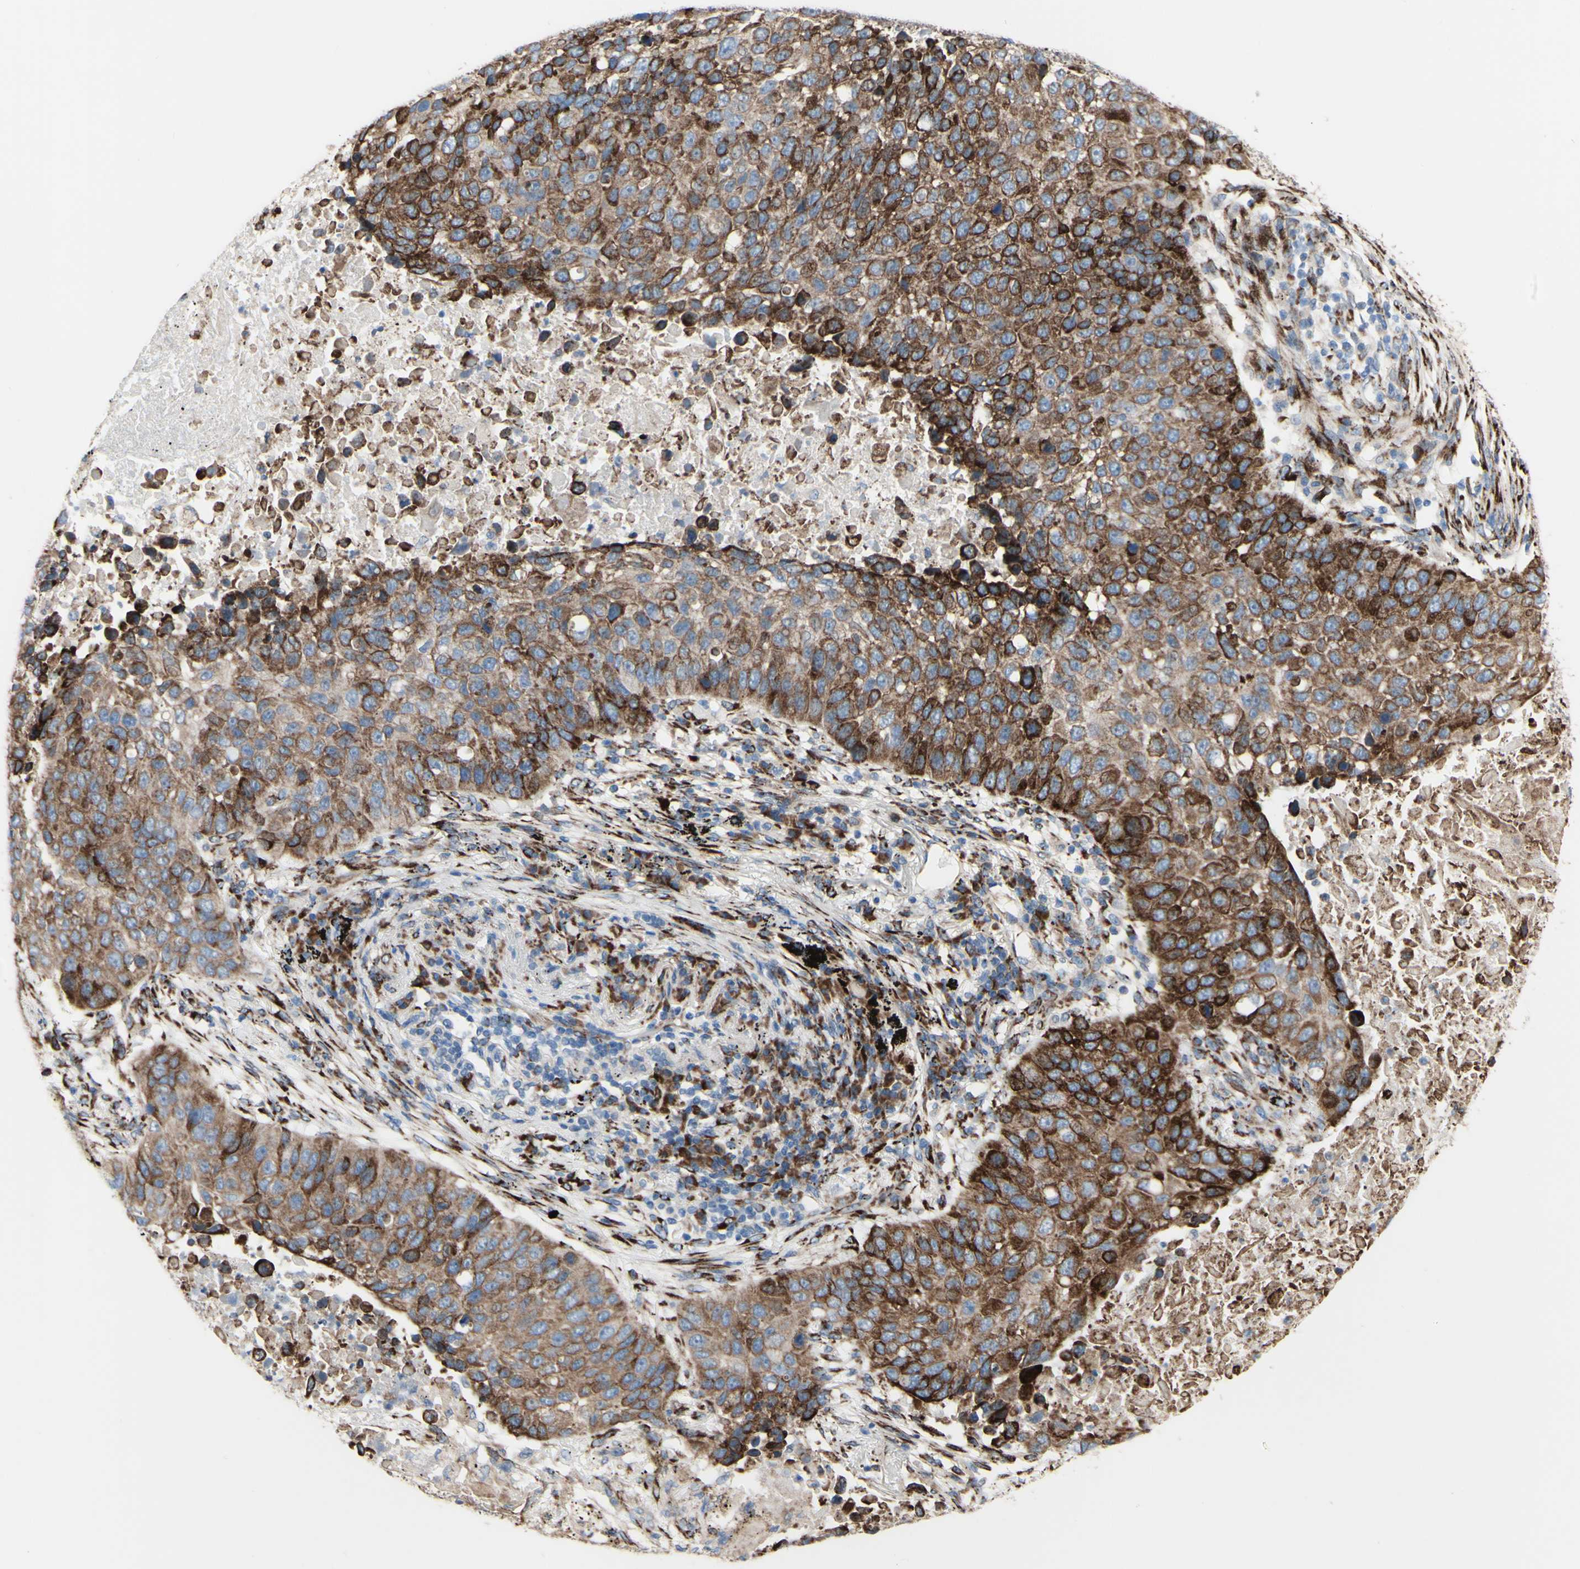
{"staining": {"intensity": "strong", "quantity": ">75%", "location": "cytoplasmic/membranous"}, "tissue": "lung cancer", "cell_type": "Tumor cells", "image_type": "cancer", "snomed": [{"axis": "morphology", "description": "Squamous cell carcinoma, NOS"}, {"axis": "topography", "description": "Lung"}], "caption": "Immunohistochemistry (IHC) histopathology image of neoplastic tissue: lung squamous cell carcinoma stained using immunohistochemistry (IHC) shows high levels of strong protein expression localized specifically in the cytoplasmic/membranous of tumor cells, appearing as a cytoplasmic/membranous brown color.", "gene": "AGPAT5", "patient": {"sex": "male", "age": 57}}